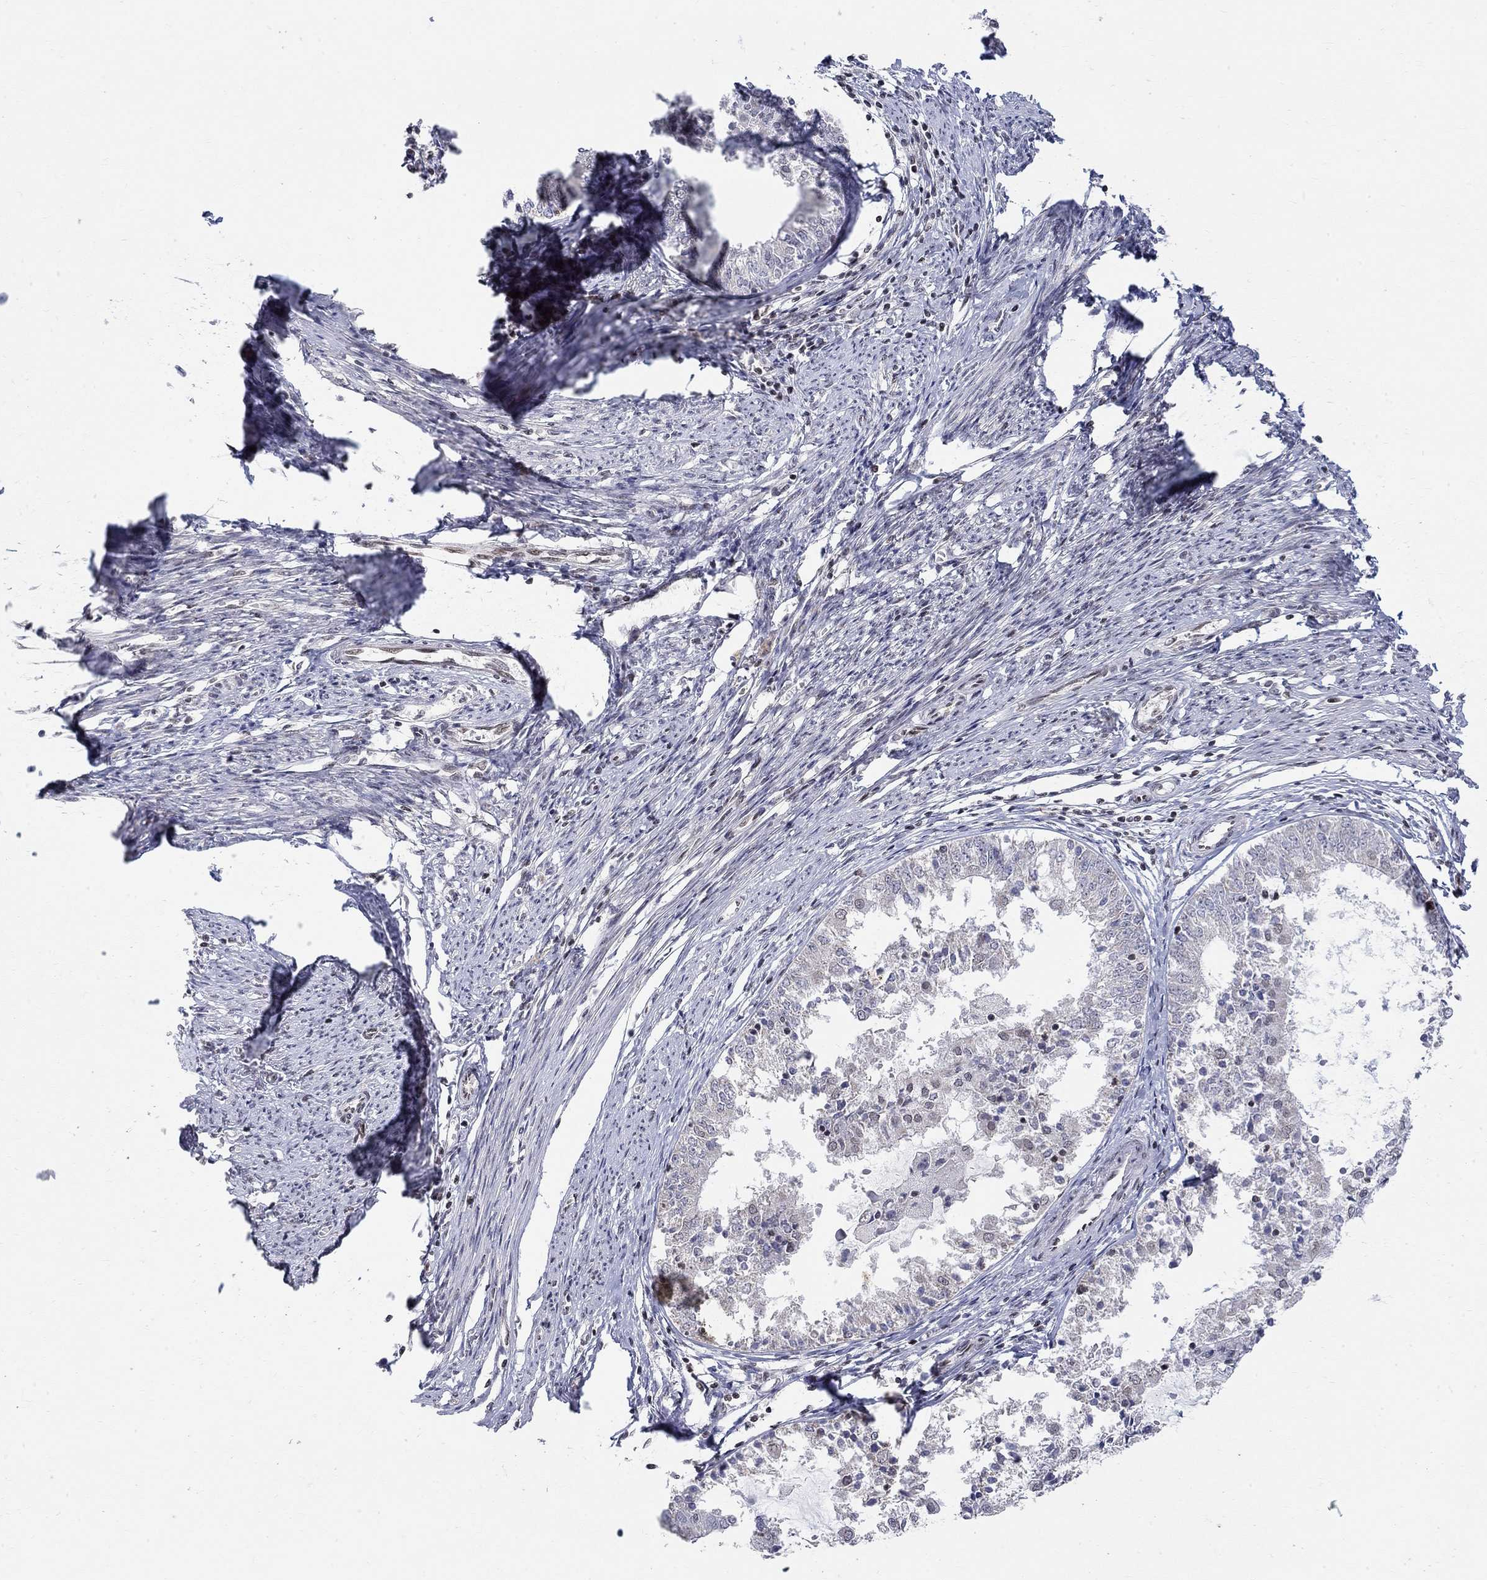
{"staining": {"intensity": "negative", "quantity": "none", "location": "none"}, "tissue": "endometrial cancer", "cell_type": "Tumor cells", "image_type": "cancer", "snomed": [{"axis": "morphology", "description": "Adenocarcinoma, NOS"}, {"axis": "topography", "description": "Endometrium"}], "caption": "This is an immunohistochemistry (IHC) image of human endometrial cancer. There is no positivity in tumor cells.", "gene": "KLF12", "patient": {"sex": "female", "age": 57}}